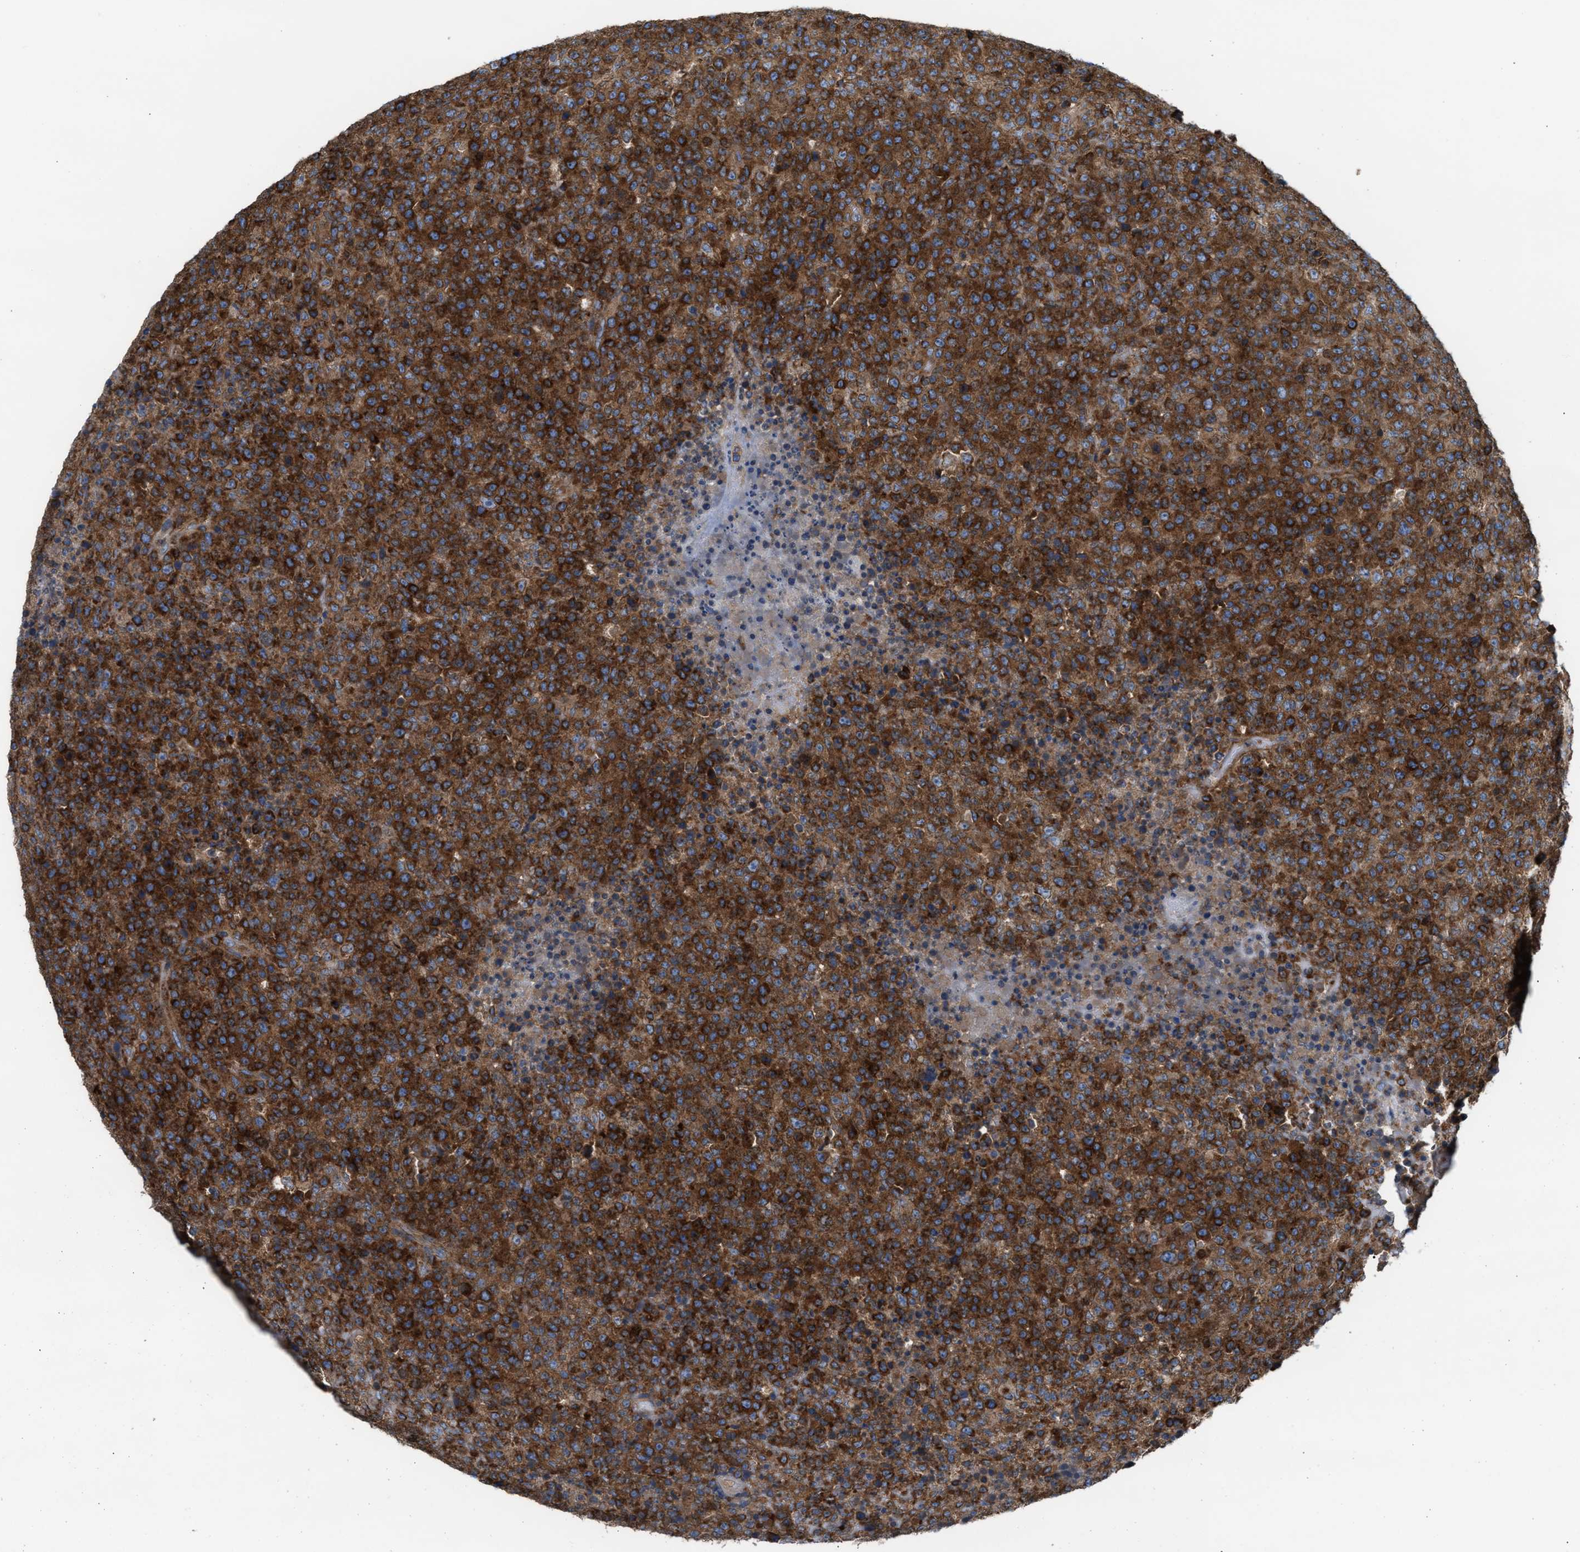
{"staining": {"intensity": "strong", "quantity": ">75%", "location": "cytoplasmic/membranous"}, "tissue": "lymphoma", "cell_type": "Tumor cells", "image_type": "cancer", "snomed": [{"axis": "morphology", "description": "Malignant lymphoma, non-Hodgkin's type, High grade"}, {"axis": "topography", "description": "Lymph node"}], "caption": "This micrograph exhibits immunohistochemistry staining of high-grade malignant lymphoma, non-Hodgkin's type, with high strong cytoplasmic/membranous positivity in approximately >75% of tumor cells.", "gene": "TBC1D15", "patient": {"sex": "male", "age": 13}}